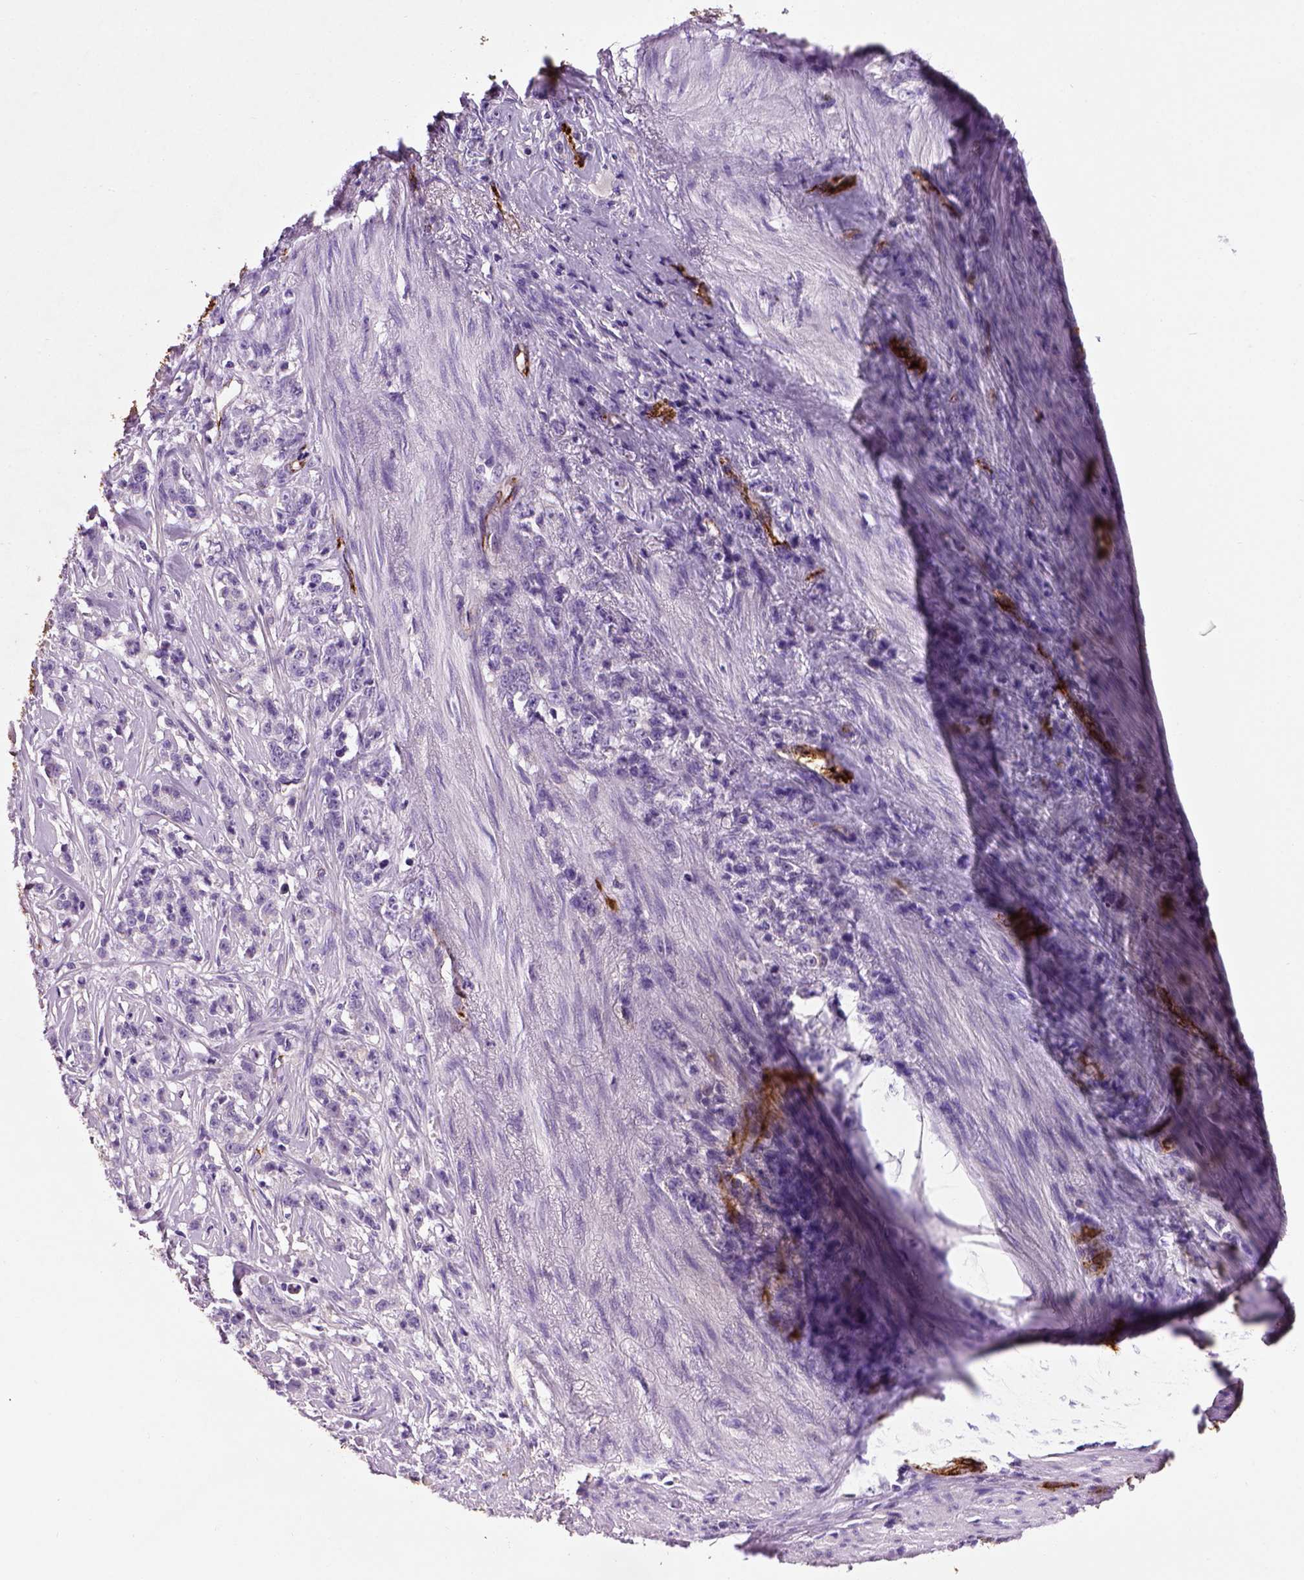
{"staining": {"intensity": "negative", "quantity": "none", "location": "none"}, "tissue": "stomach cancer", "cell_type": "Tumor cells", "image_type": "cancer", "snomed": [{"axis": "morphology", "description": "Adenocarcinoma, NOS"}, {"axis": "topography", "description": "Stomach, lower"}], "caption": "Tumor cells are negative for protein expression in human stomach cancer.", "gene": "VWF", "patient": {"sex": "male", "age": 88}}